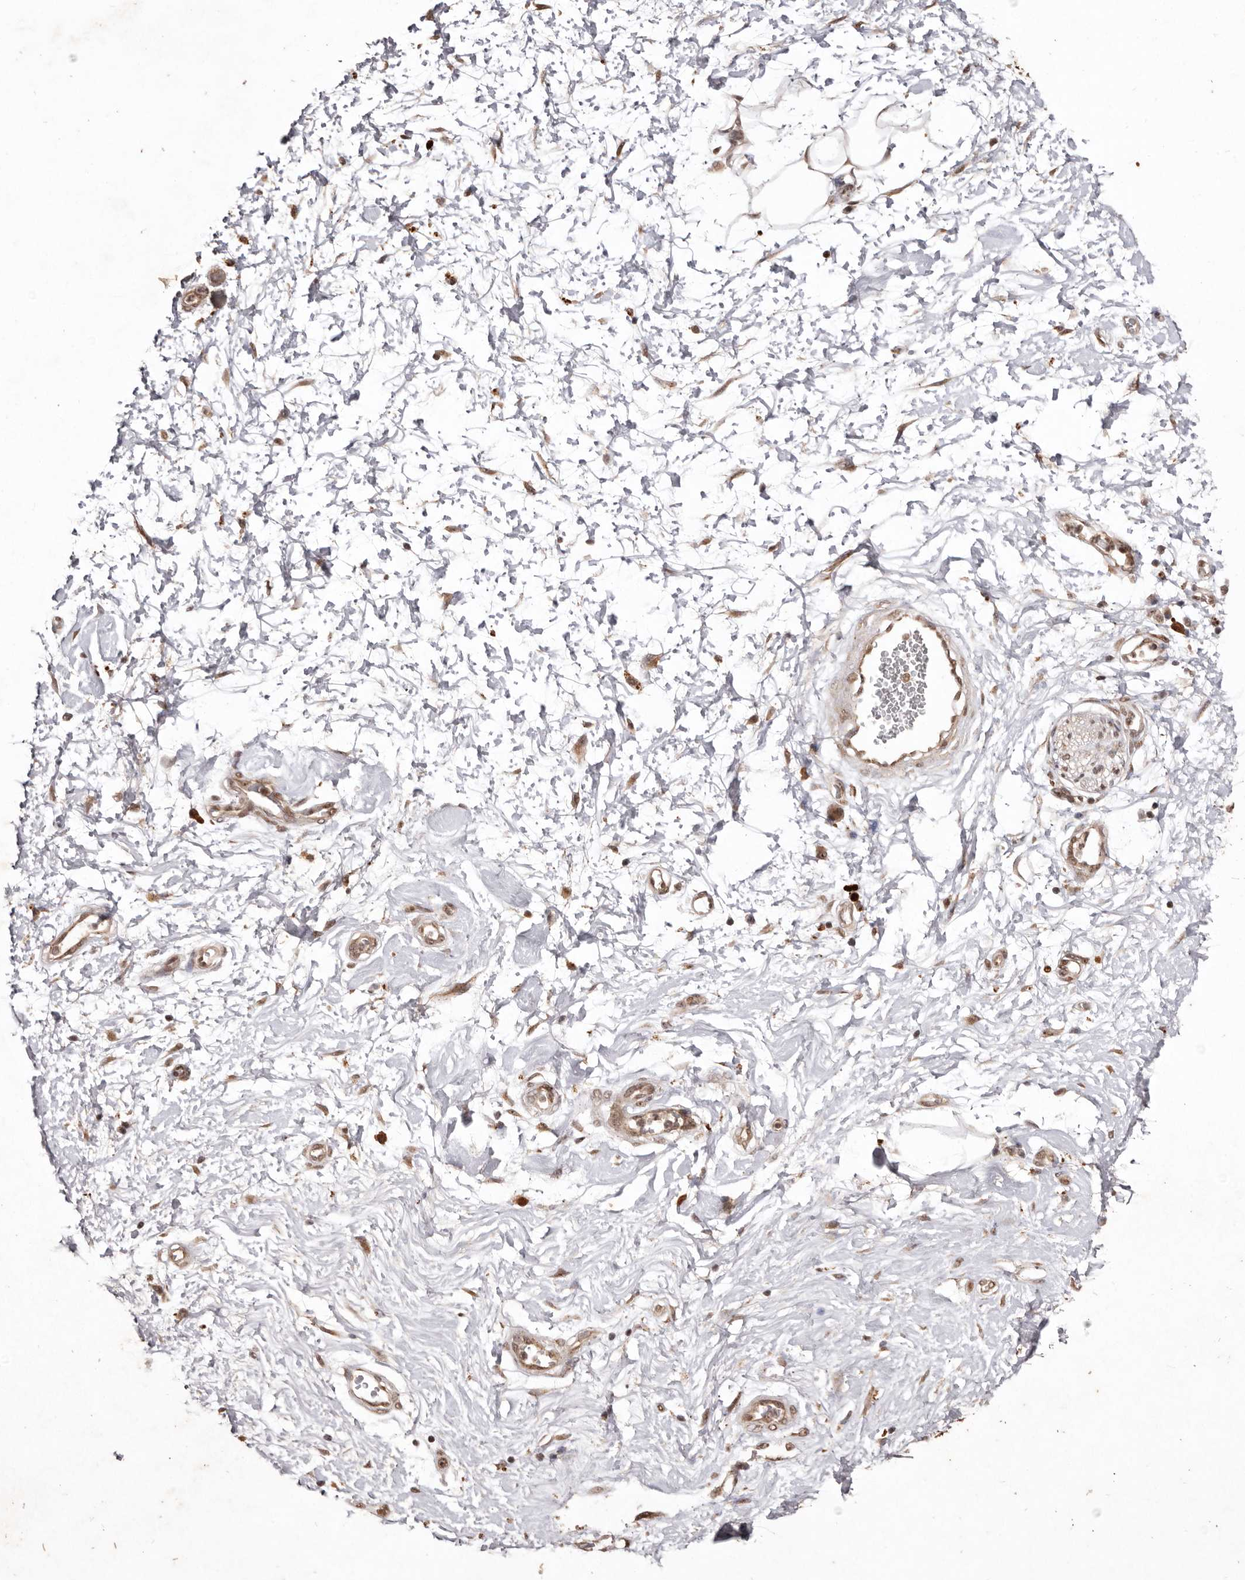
{"staining": {"intensity": "moderate", "quantity": ">75%", "location": "cytoplasmic/membranous,nuclear"}, "tissue": "adipose tissue", "cell_type": "Adipocytes", "image_type": "normal", "snomed": [{"axis": "morphology", "description": "Normal tissue, NOS"}, {"axis": "morphology", "description": "Adenocarcinoma, NOS"}, {"axis": "topography", "description": "Pancreas"}, {"axis": "topography", "description": "Peripheral nerve tissue"}], "caption": "High-power microscopy captured an immunohistochemistry photomicrograph of unremarkable adipose tissue, revealing moderate cytoplasmic/membranous,nuclear positivity in approximately >75% of adipocytes. The staining was performed using DAB (3,3'-diaminobenzidine) to visualize the protein expression in brown, while the nuclei were stained in blue with hematoxylin (Magnification: 20x).", "gene": "NOTCH1", "patient": {"sex": "male", "age": 59}}